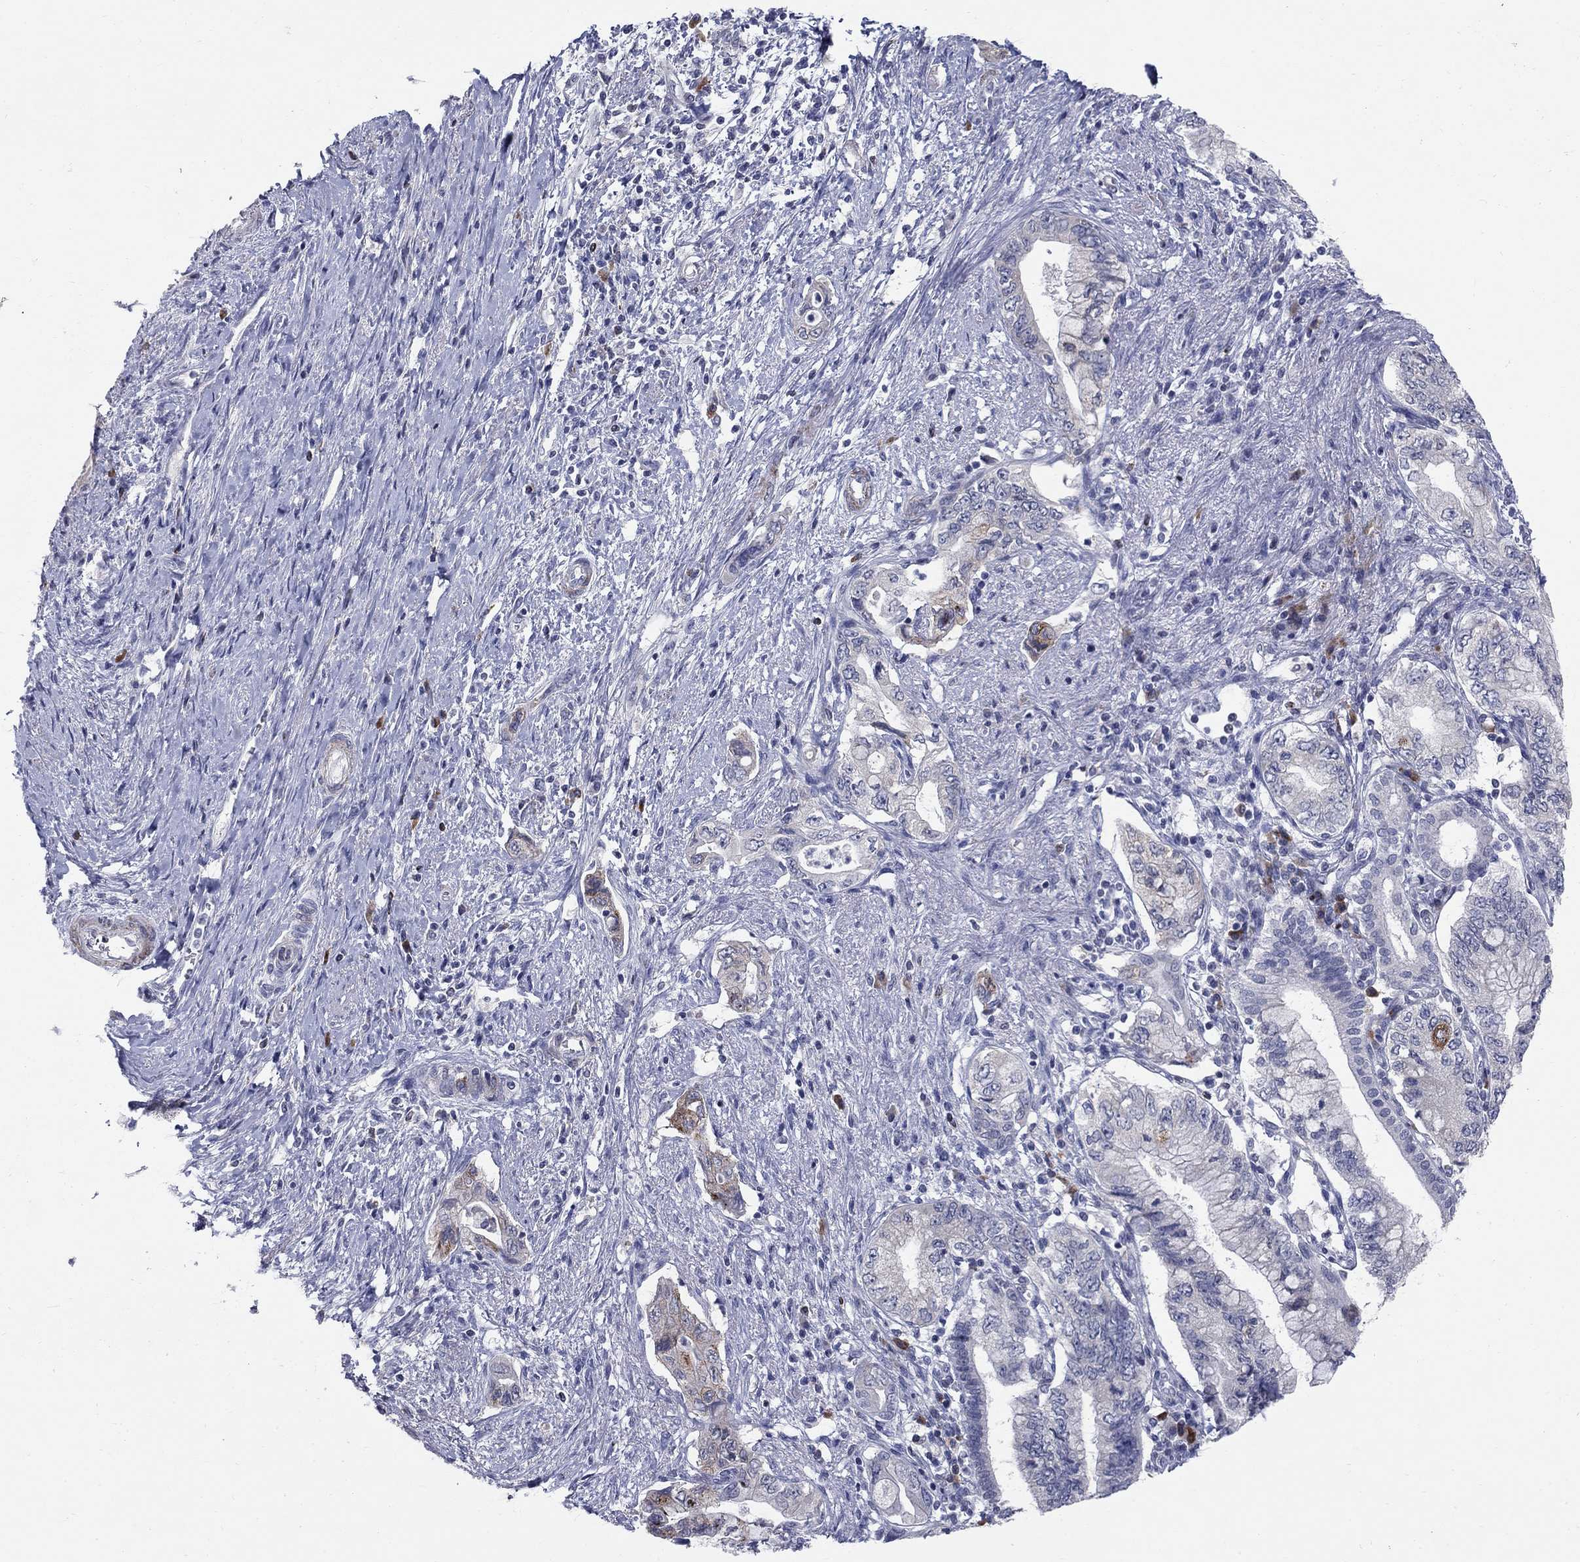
{"staining": {"intensity": "negative", "quantity": "none", "location": "none"}, "tissue": "pancreatic cancer", "cell_type": "Tumor cells", "image_type": "cancer", "snomed": [{"axis": "morphology", "description": "Adenocarcinoma, NOS"}, {"axis": "topography", "description": "Pancreas"}], "caption": "An IHC micrograph of pancreatic adenocarcinoma is shown. There is no staining in tumor cells of pancreatic adenocarcinoma. (DAB (3,3'-diaminobenzidine) IHC with hematoxylin counter stain).", "gene": "NTRK2", "patient": {"sex": "female", "age": 73}}